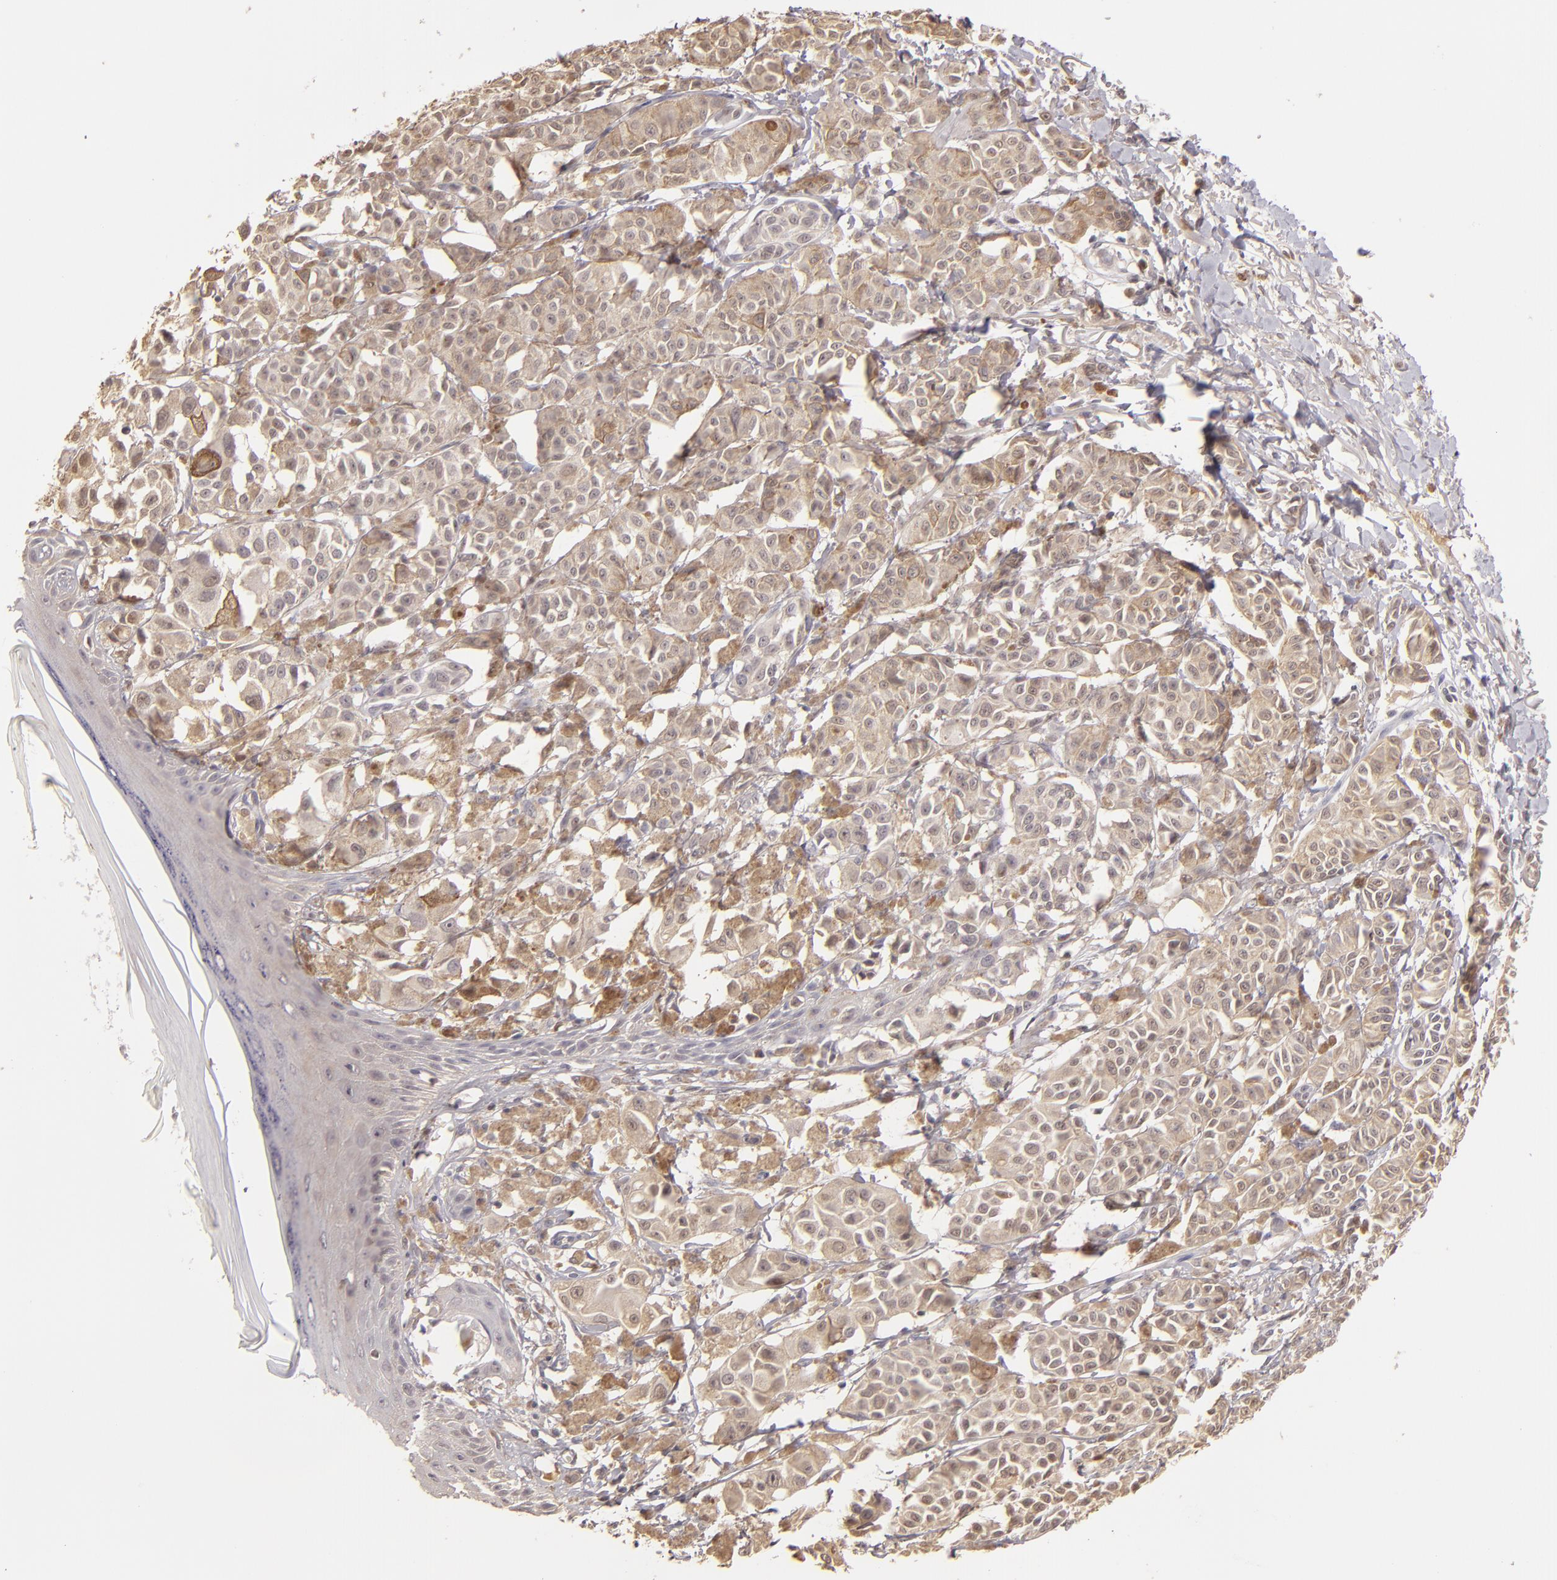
{"staining": {"intensity": "weak", "quantity": ">75%", "location": "cytoplasmic/membranous"}, "tissue": "melanoma", "cell_type": "Tumor cells", "image_type": "cancer", "snomed": [{"axis": "morphology", "description": "Malignant melanoma, NOS"}, {"axis": "topography", "description": "Skin"}], "caption": "Melanoma tissue demonstrates weak cytoplasmic/membranous staining in about >75% of tumor cells", "gene": "LRG1", "patient": {"sex": "male", "age": 76}}